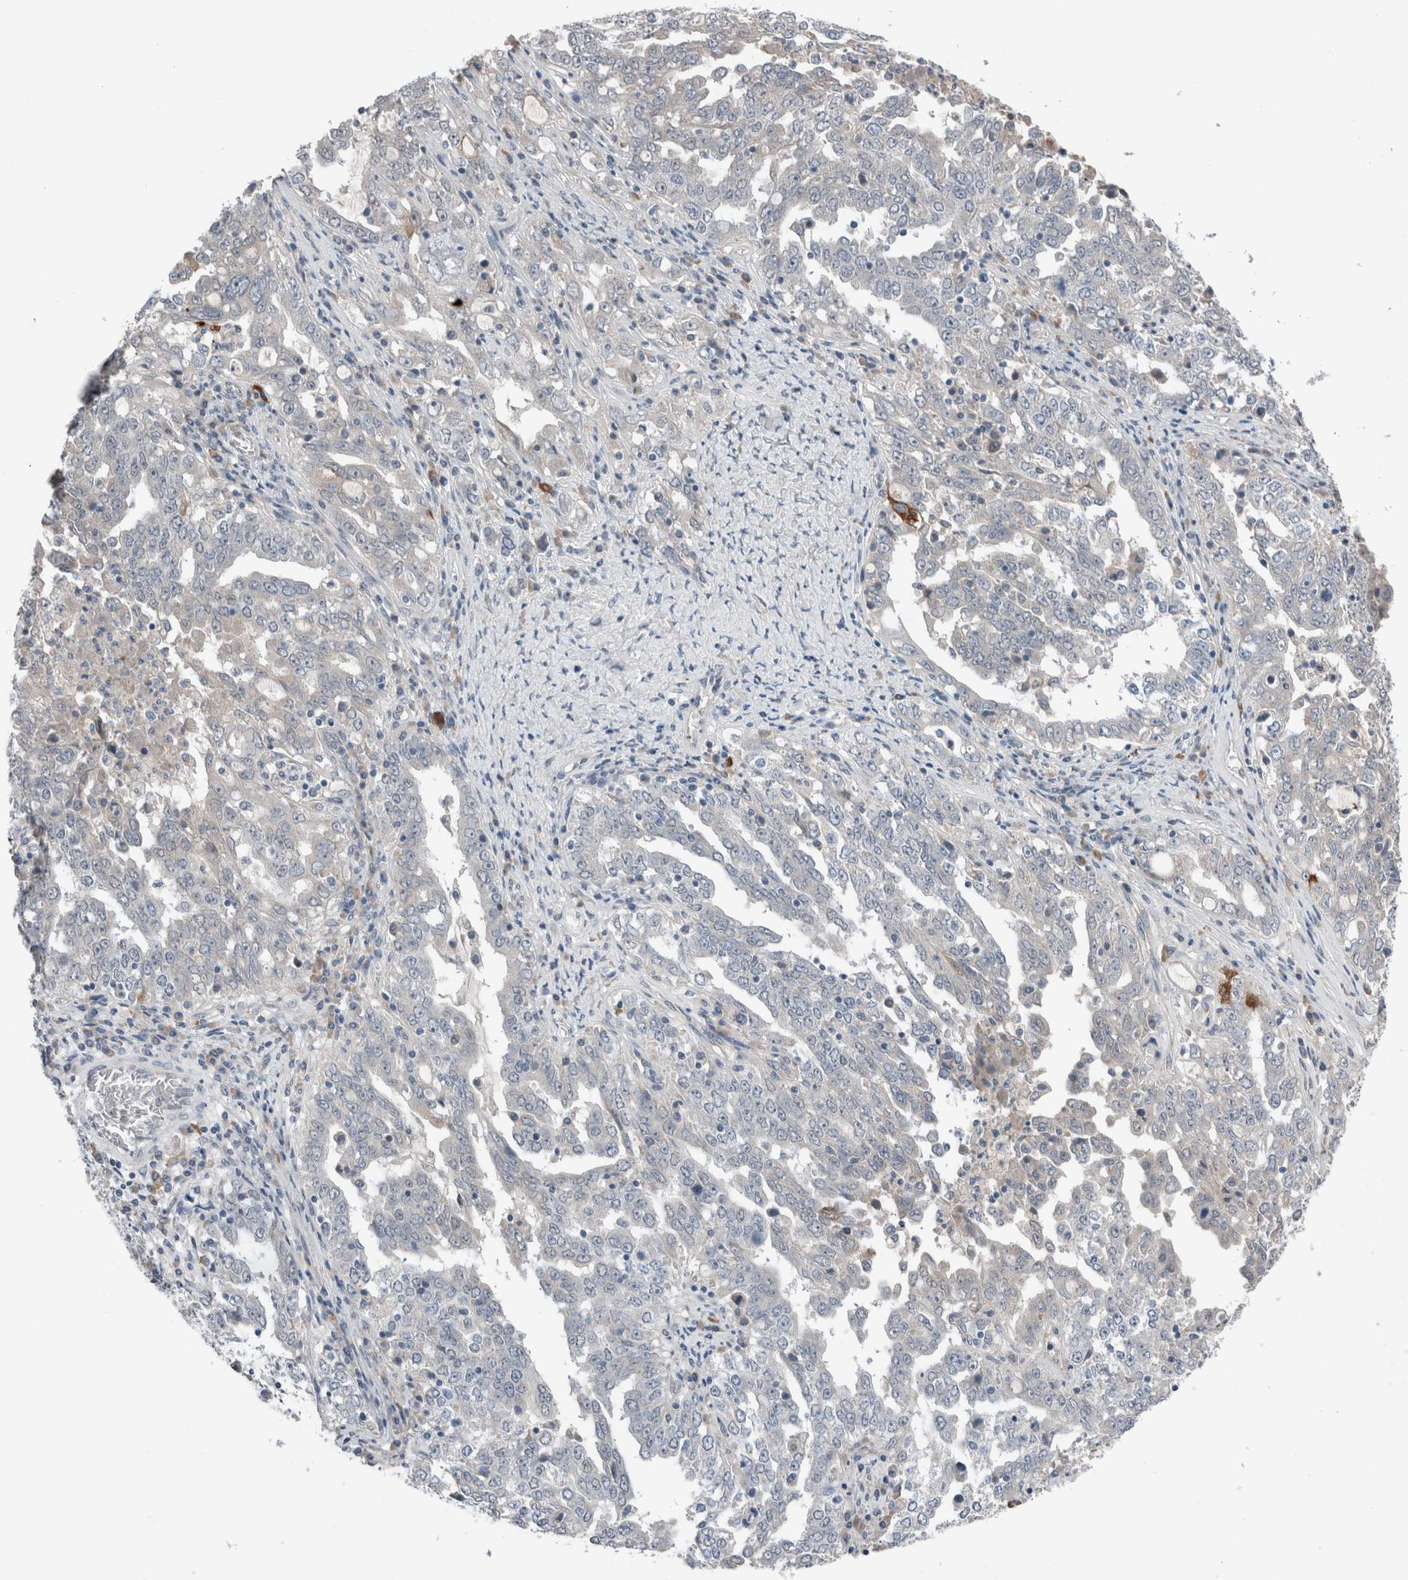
{"staining": {"intensity": "negative", "quantity": "none", "location": "none"}, "tissue": "ovarian cancer", "cell_type": "Tumor cells", "image_type": "cancer", "snomed": [{"axis": "morphology", "description": "Carcinoma, endometroid"}, {"axis": "topography", "description": "Ovary"}], "caption": "A high-resolution histopathology image shows IHC staining of ovarian endometroid carcinoma, which displays no significant positivity in tumor cells.", "gene": "CRNN", "patient": {"sex": "female", "age": 62}}